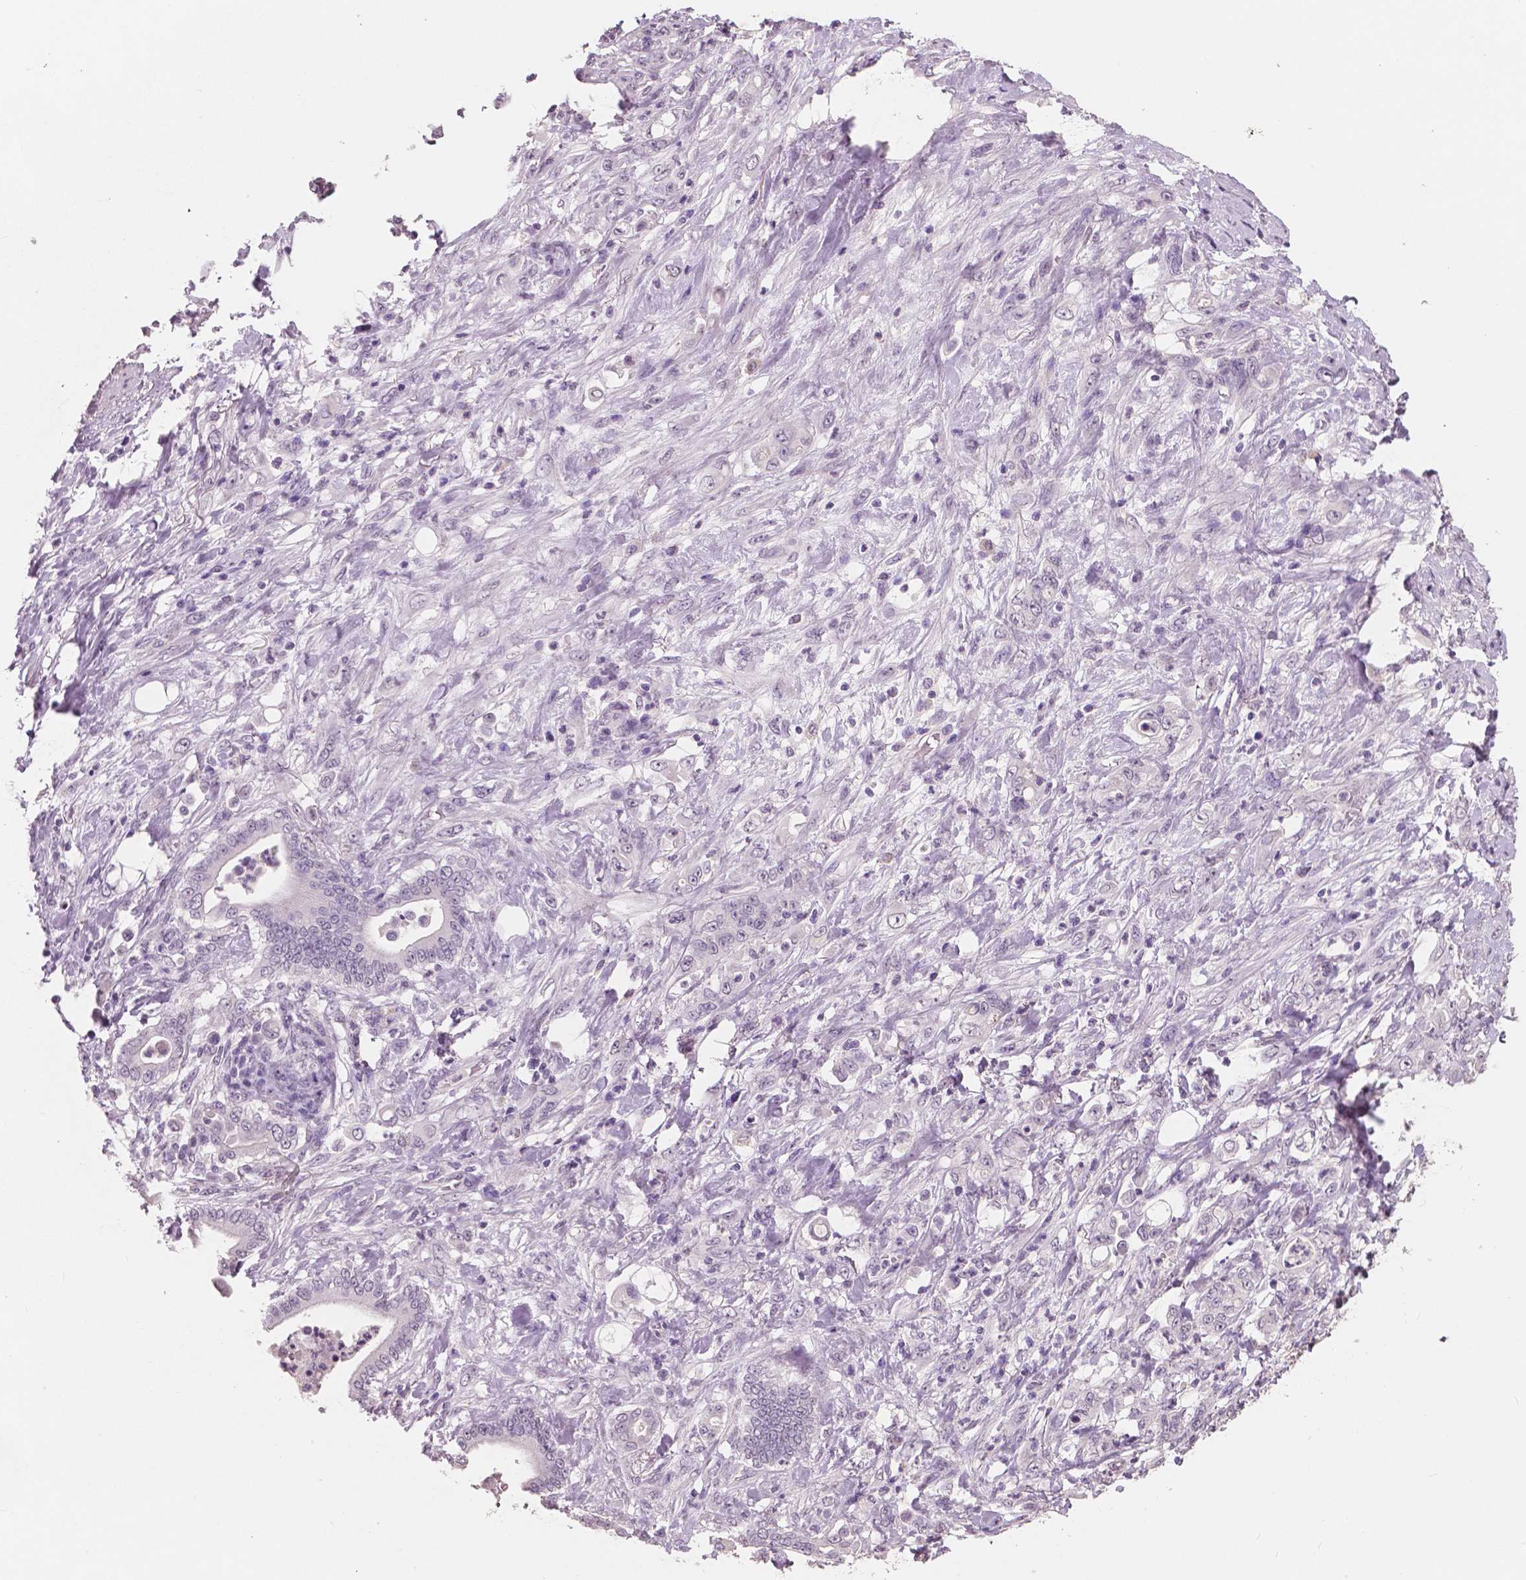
{"staining": {"intensity": "negative", "quantity": "none", "location": "none"}, "tissue": "stomach cancer", "cell_type": "Tumor cells", "image_type": "cancer", "snomed": [{"axis": "morphology", "description": "Adenocarcinoma, NOS"}, {"axis": "topography", "description": "Stomach"}], "caption": "This is a image of immunohistochemistry staining of adenocarcinoma (stomach), which shows no positivity in tumor cells.", "gene": "NECAB1", "patient": {"sex": "female", "age": 79}}